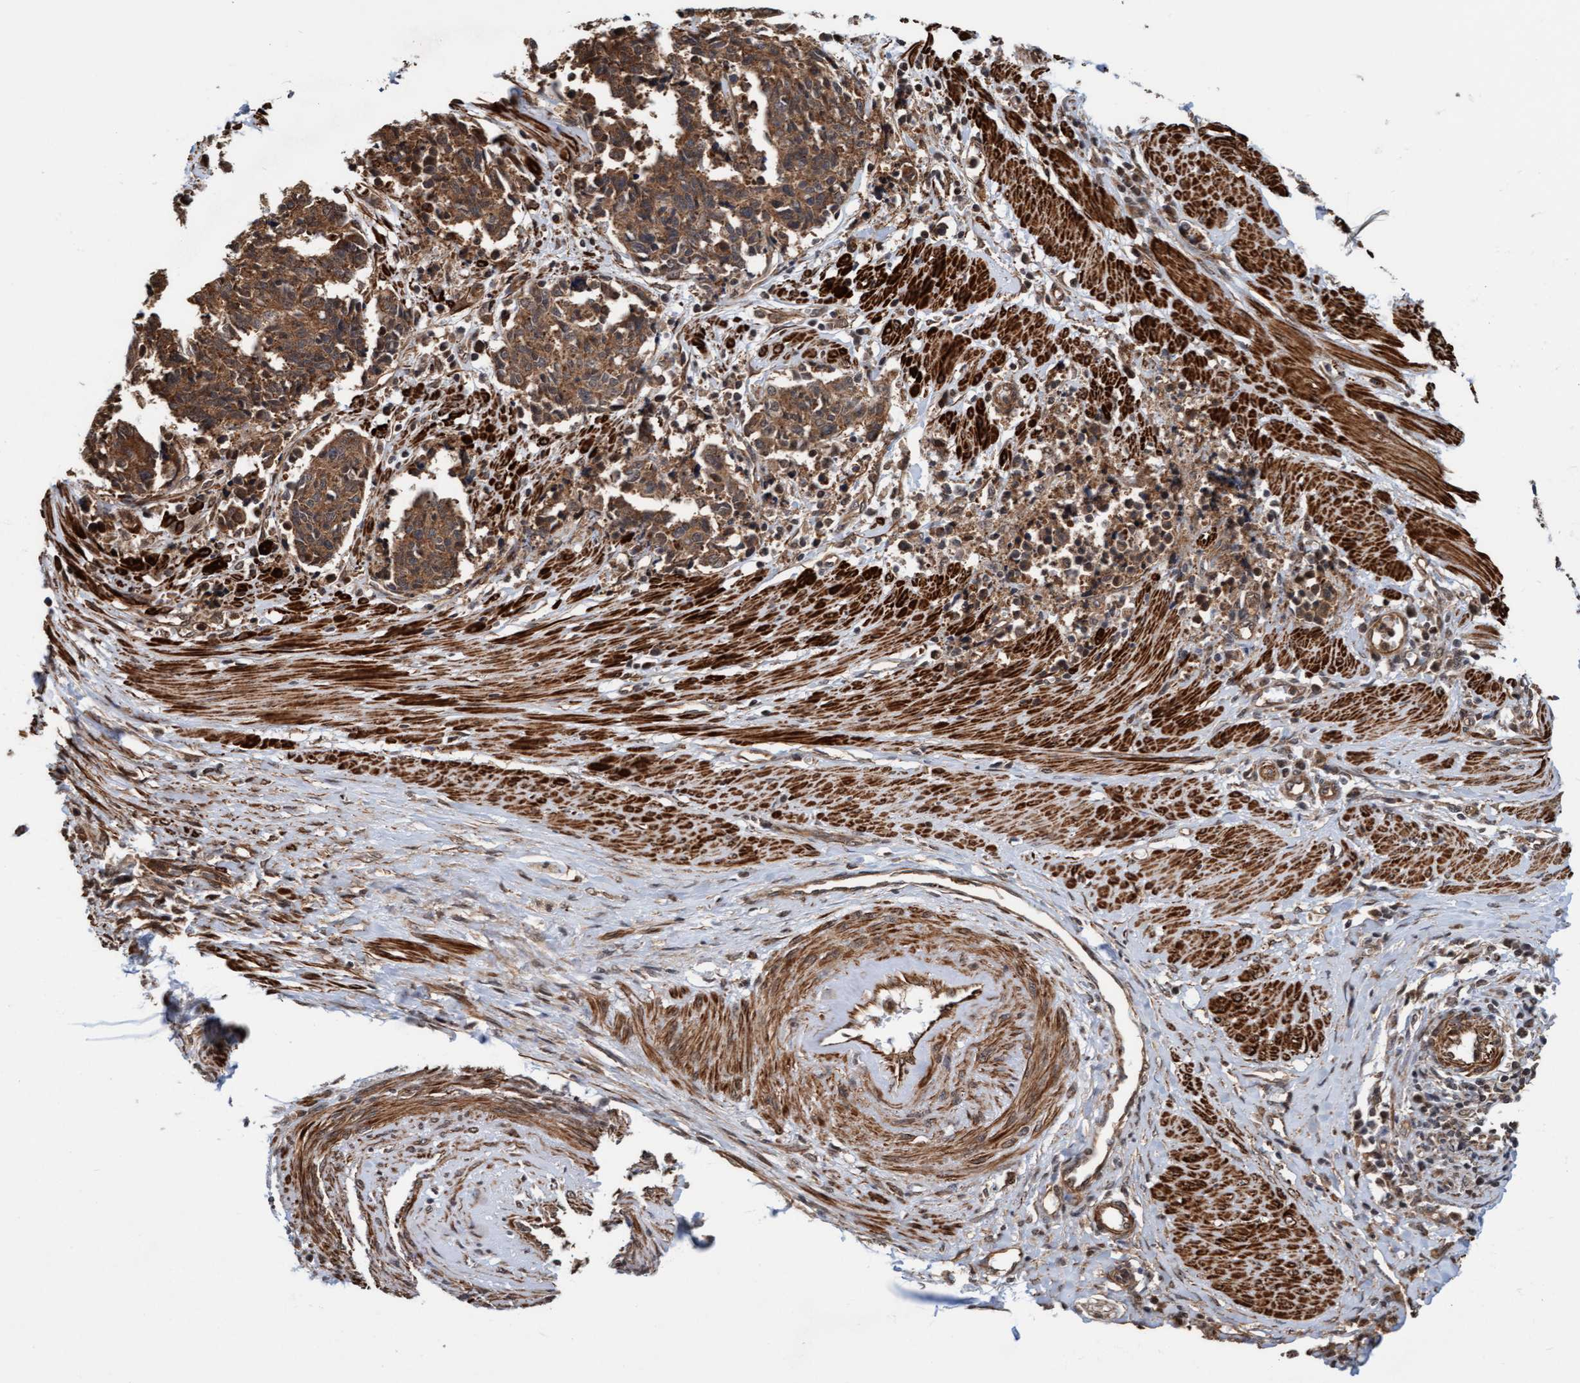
{"staining": {"intensity": "moderate", "quantity": ">75%", "location": "cytoplasmic/membranous"}, "tissue": "cervical cancer", "cell_type": "Tumor cells", "image_type": "cancer", "snomed": [{"axis": "morphology", "description": "Normal tissue, NOS"}, {"axis": "morphology", "description": "Squamous cell carcinoma, NOS"}, {"axis": "topography", "description": "Cervix"}], "caption": "This photomicrograph reveals squamous cell carcinoma (cervical) stained with immunohistochemistry to label a protein in brown. The cytoplasmic/membranous of tumor cells show moderate positivity for the protein. Nuclei are counter-stained blue.", "gene": "STXBP4", "patient": {"sex": "female", "age": 35}}